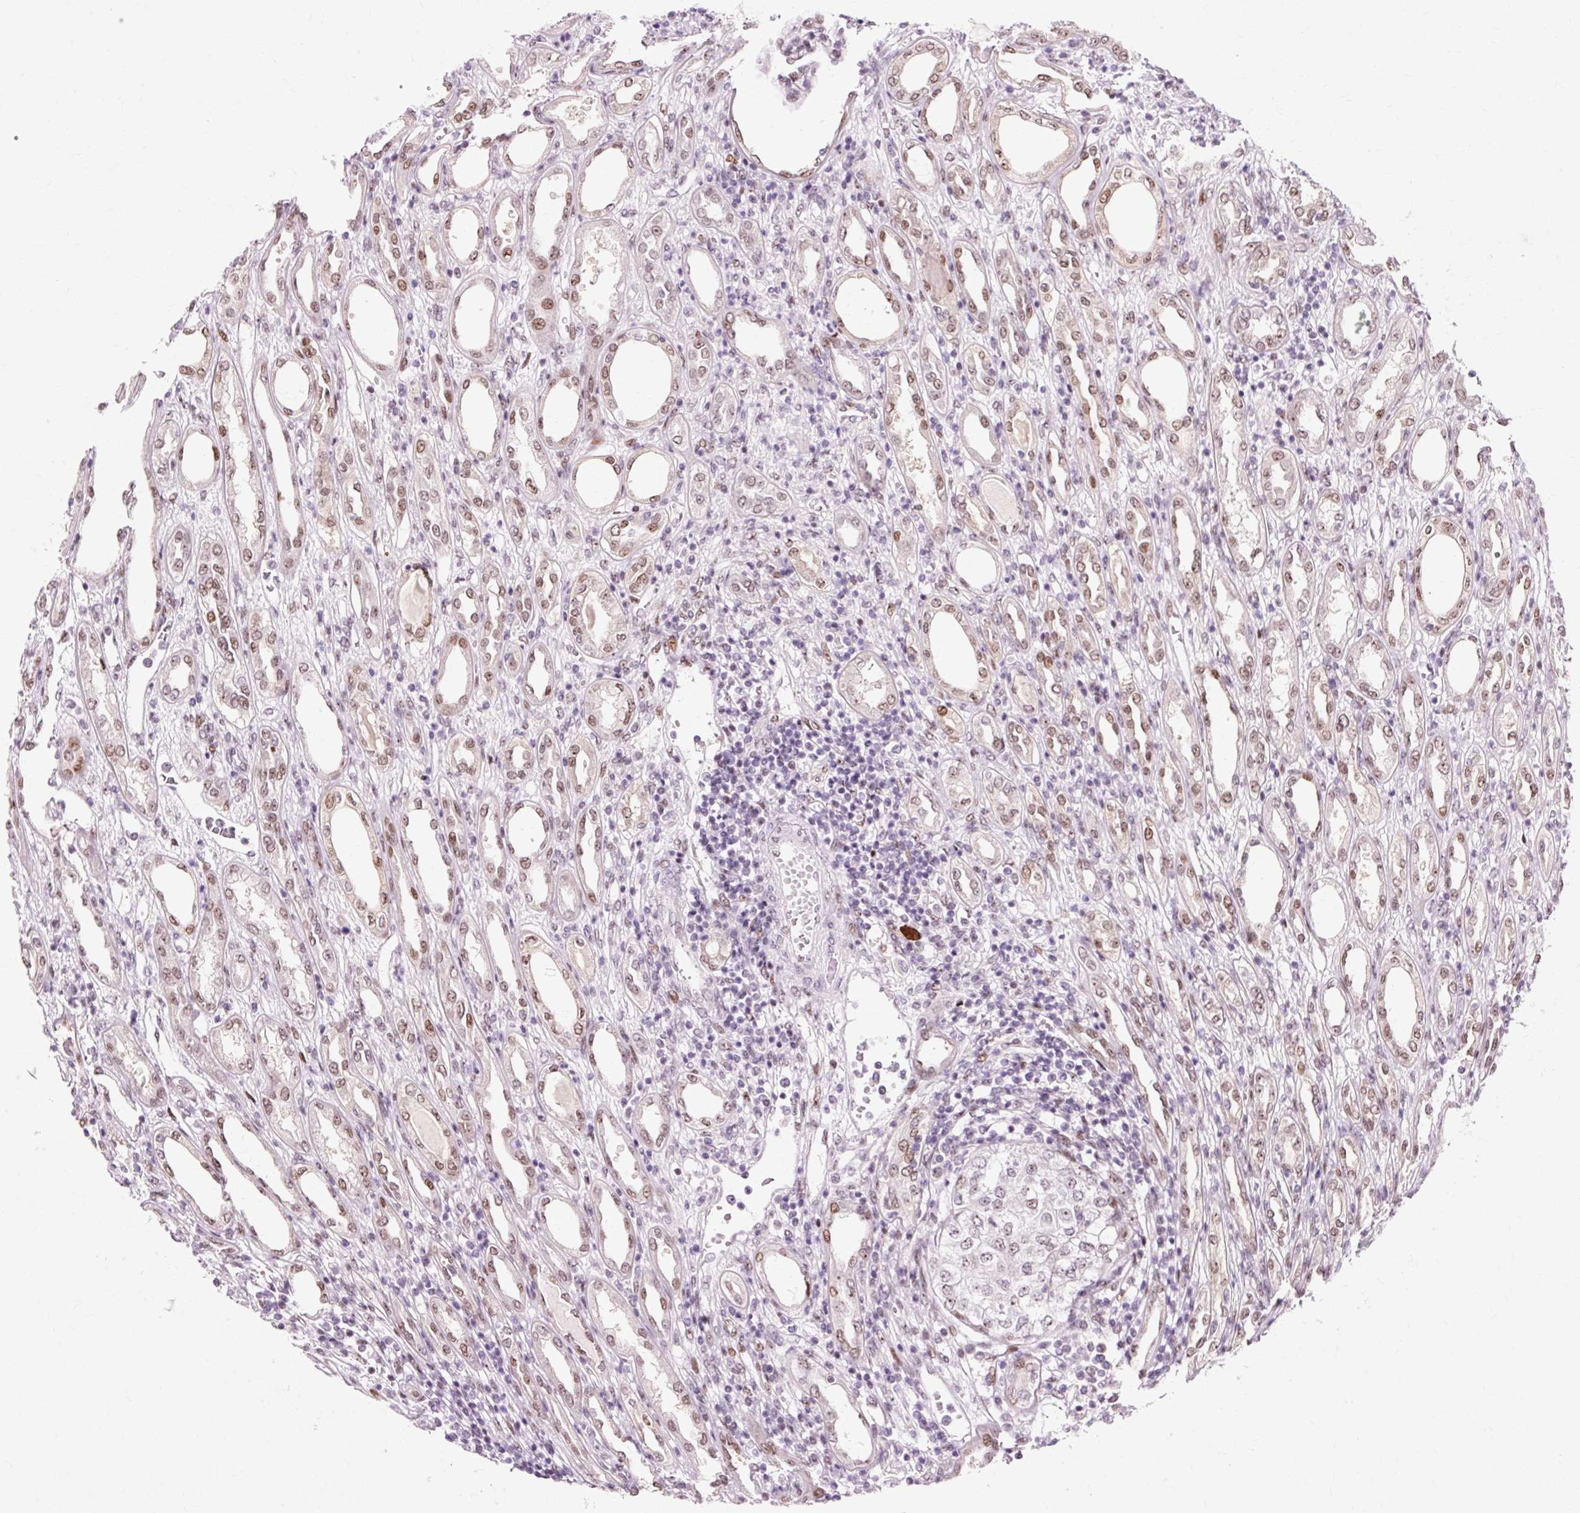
{"staining": {"intensity": "weak", "quantity": ">75%", "location": "nuclear"}, "tissue": "renal cancer", "cell_type": "Tumor cells", "image_type": "cancer", "snomed": [{"axis": "morphology", "description": "Adenocarcinoma, NOS"}, {"axis": "topography", "description": "Kidney"}], "caption": "A brown stain shows weak nuclear staining of a protein in human renal cancer (adenocarcinoma) tumor cells.", "gene": "MACROD2", "patient": {"sex": "female", "age": 54}}